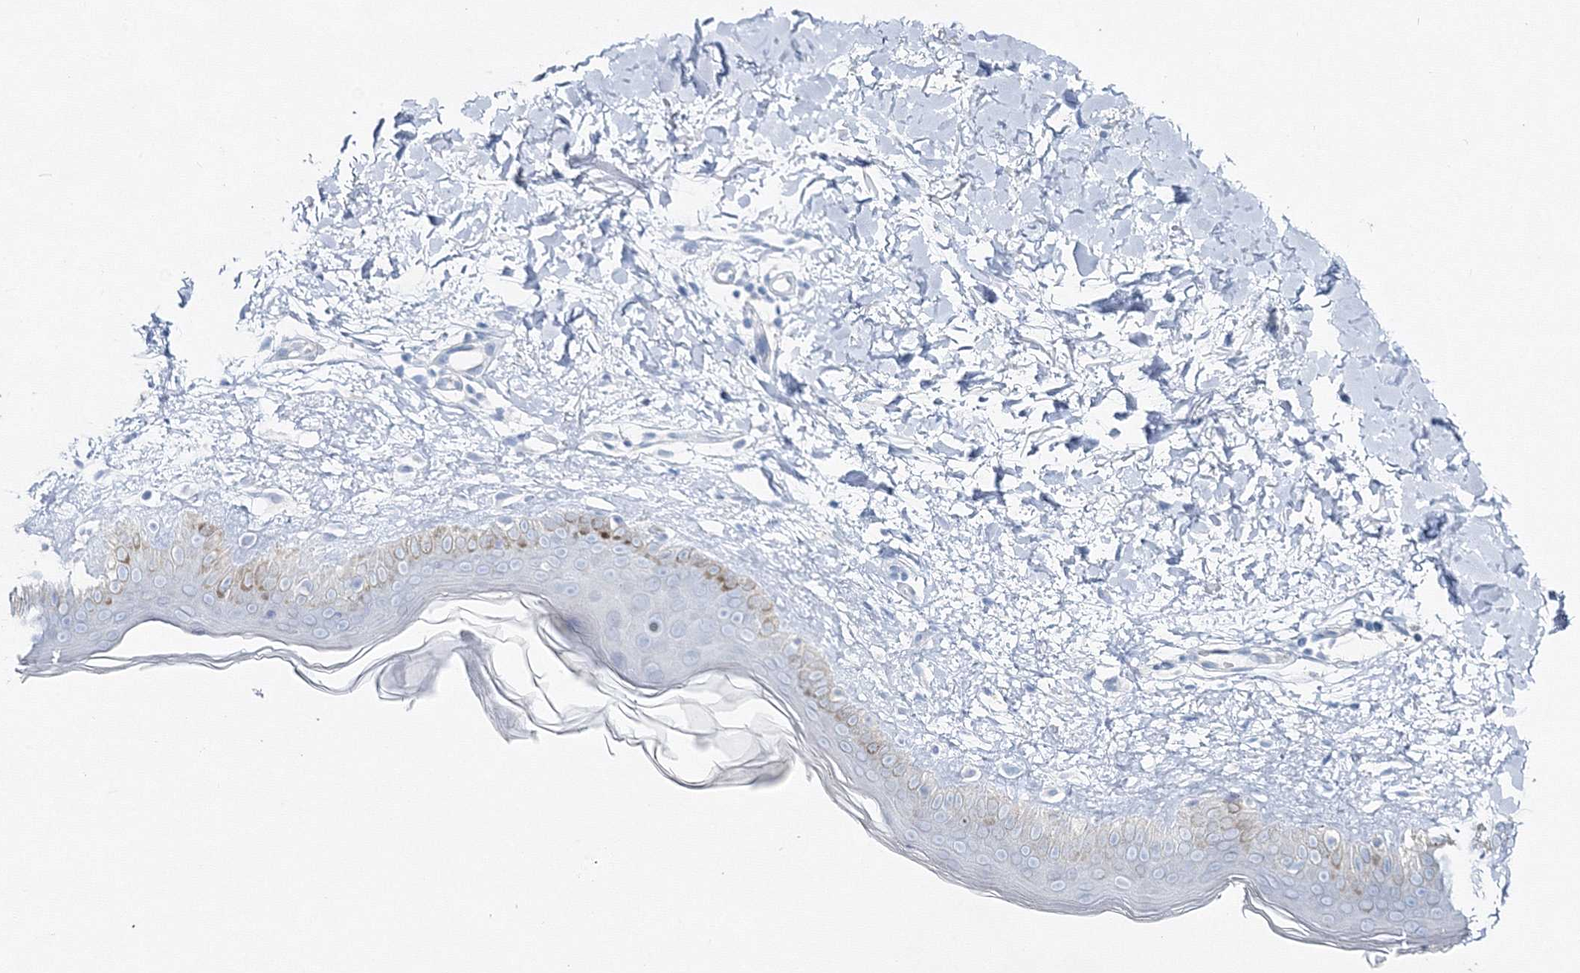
{"staining": {"intensity": "negative", "quantity": "none", "location": "none"}, "tissue": "skin", "cell_type": "Fibroblasts", "image_type": "normal", "snomed": [{"axis": "morphology", "description": "Normal tissue, NOS"}, {"axis": "topography", "description": "Skin"}], "caption": "The image demonstrates no significant expression in fibroblasts of skin. (Brightfield microscopy of DAB (3,3'-diaminobenzidine) IHC at high magnification).", "gene": "GCKR", "patient": {"sex": "female", "age": 58}}